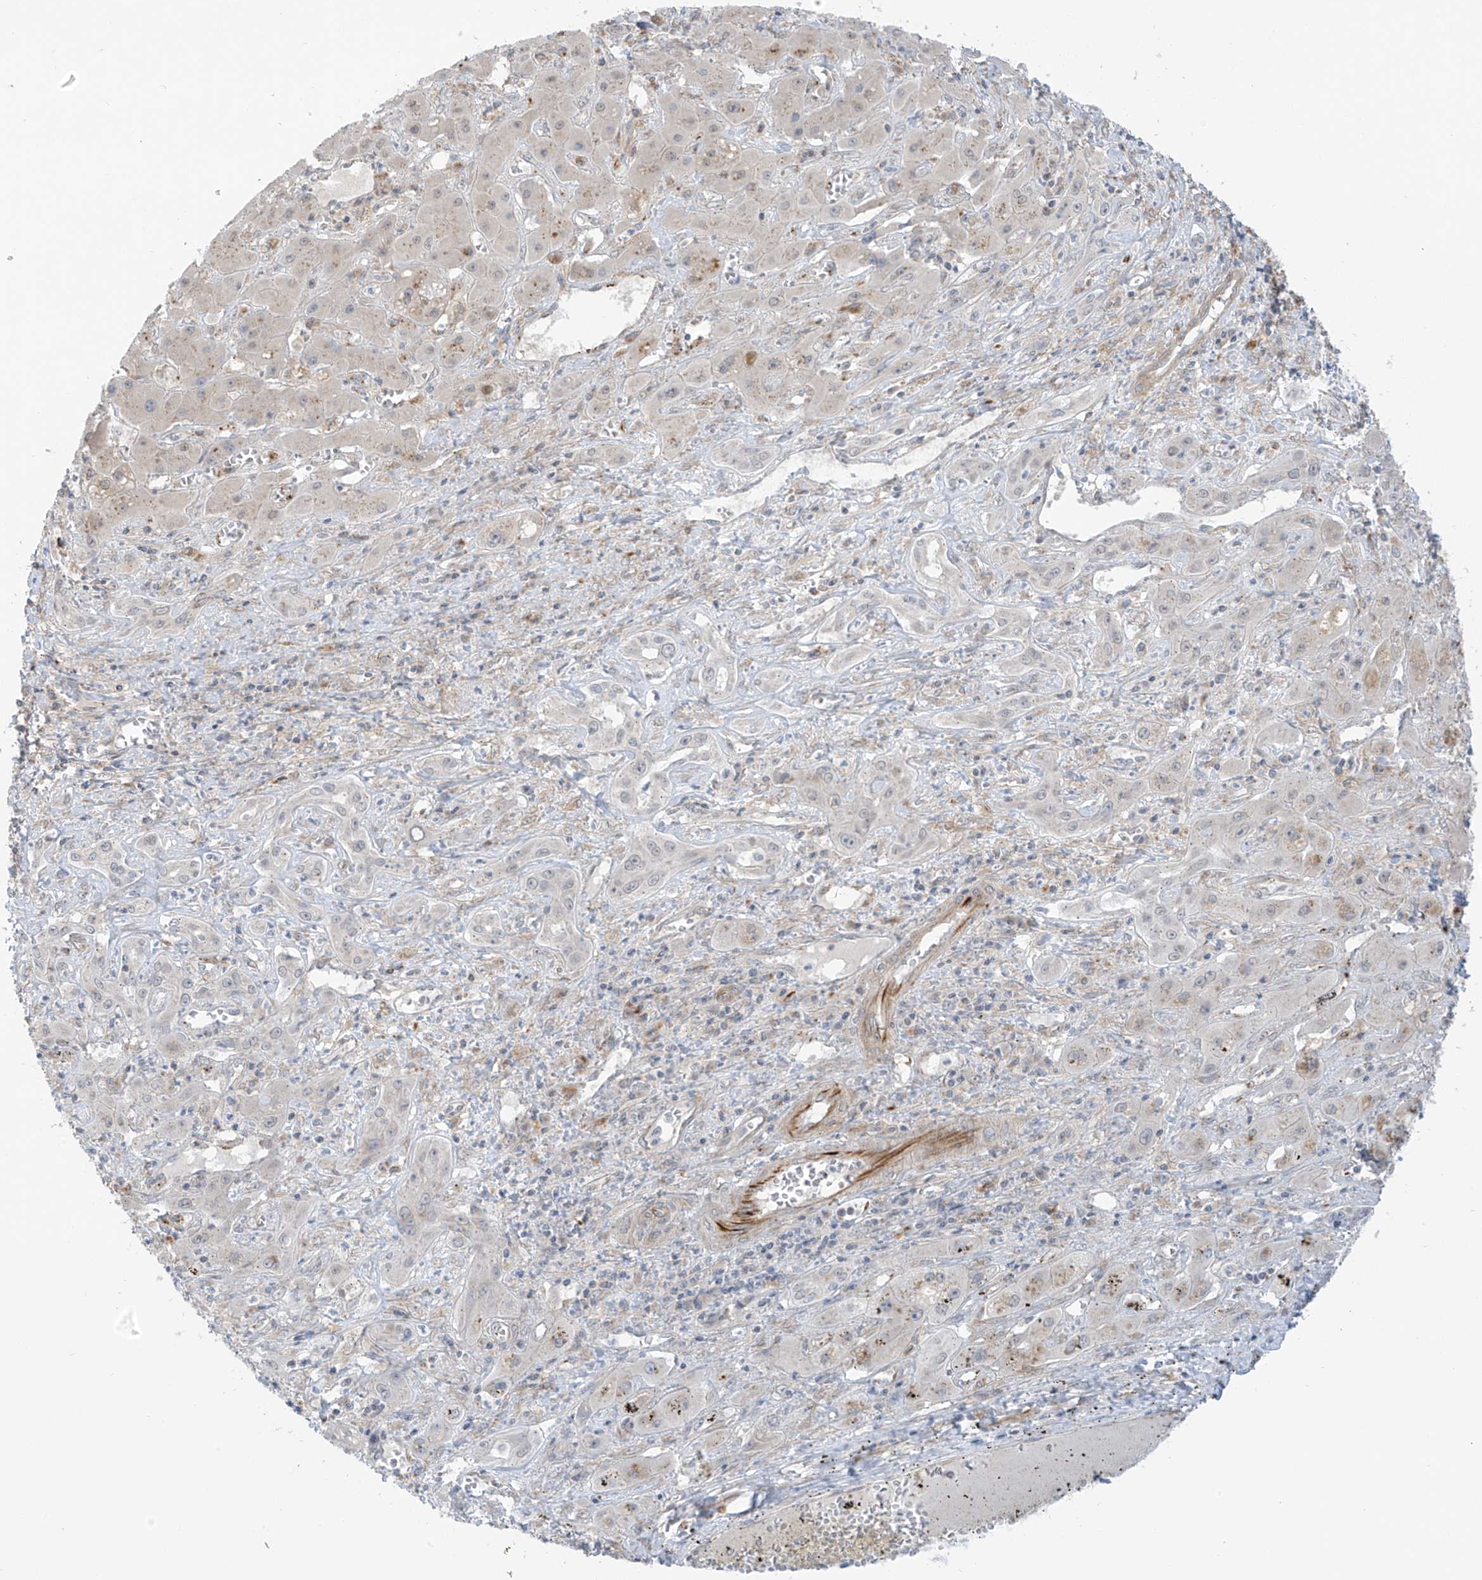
{"staining": {"intensity": "negative", "quantity": "none", "location": "none"}, "tissue": "liver cancer", "cell_type": "Tumor cells", "image_type": "cancer", "snomed": [{"axis": "morphology", "description": "Cholangiocarcinoma"}, {"axis": "topography", "description": "Liver"}], "caption": "Liver cholangiocarcinoma was stained to show a protein in brown. There is no significant staining in tumor cells.", "gene": "HS6ST2", "patient": {"sex": "male", "age": 67}}